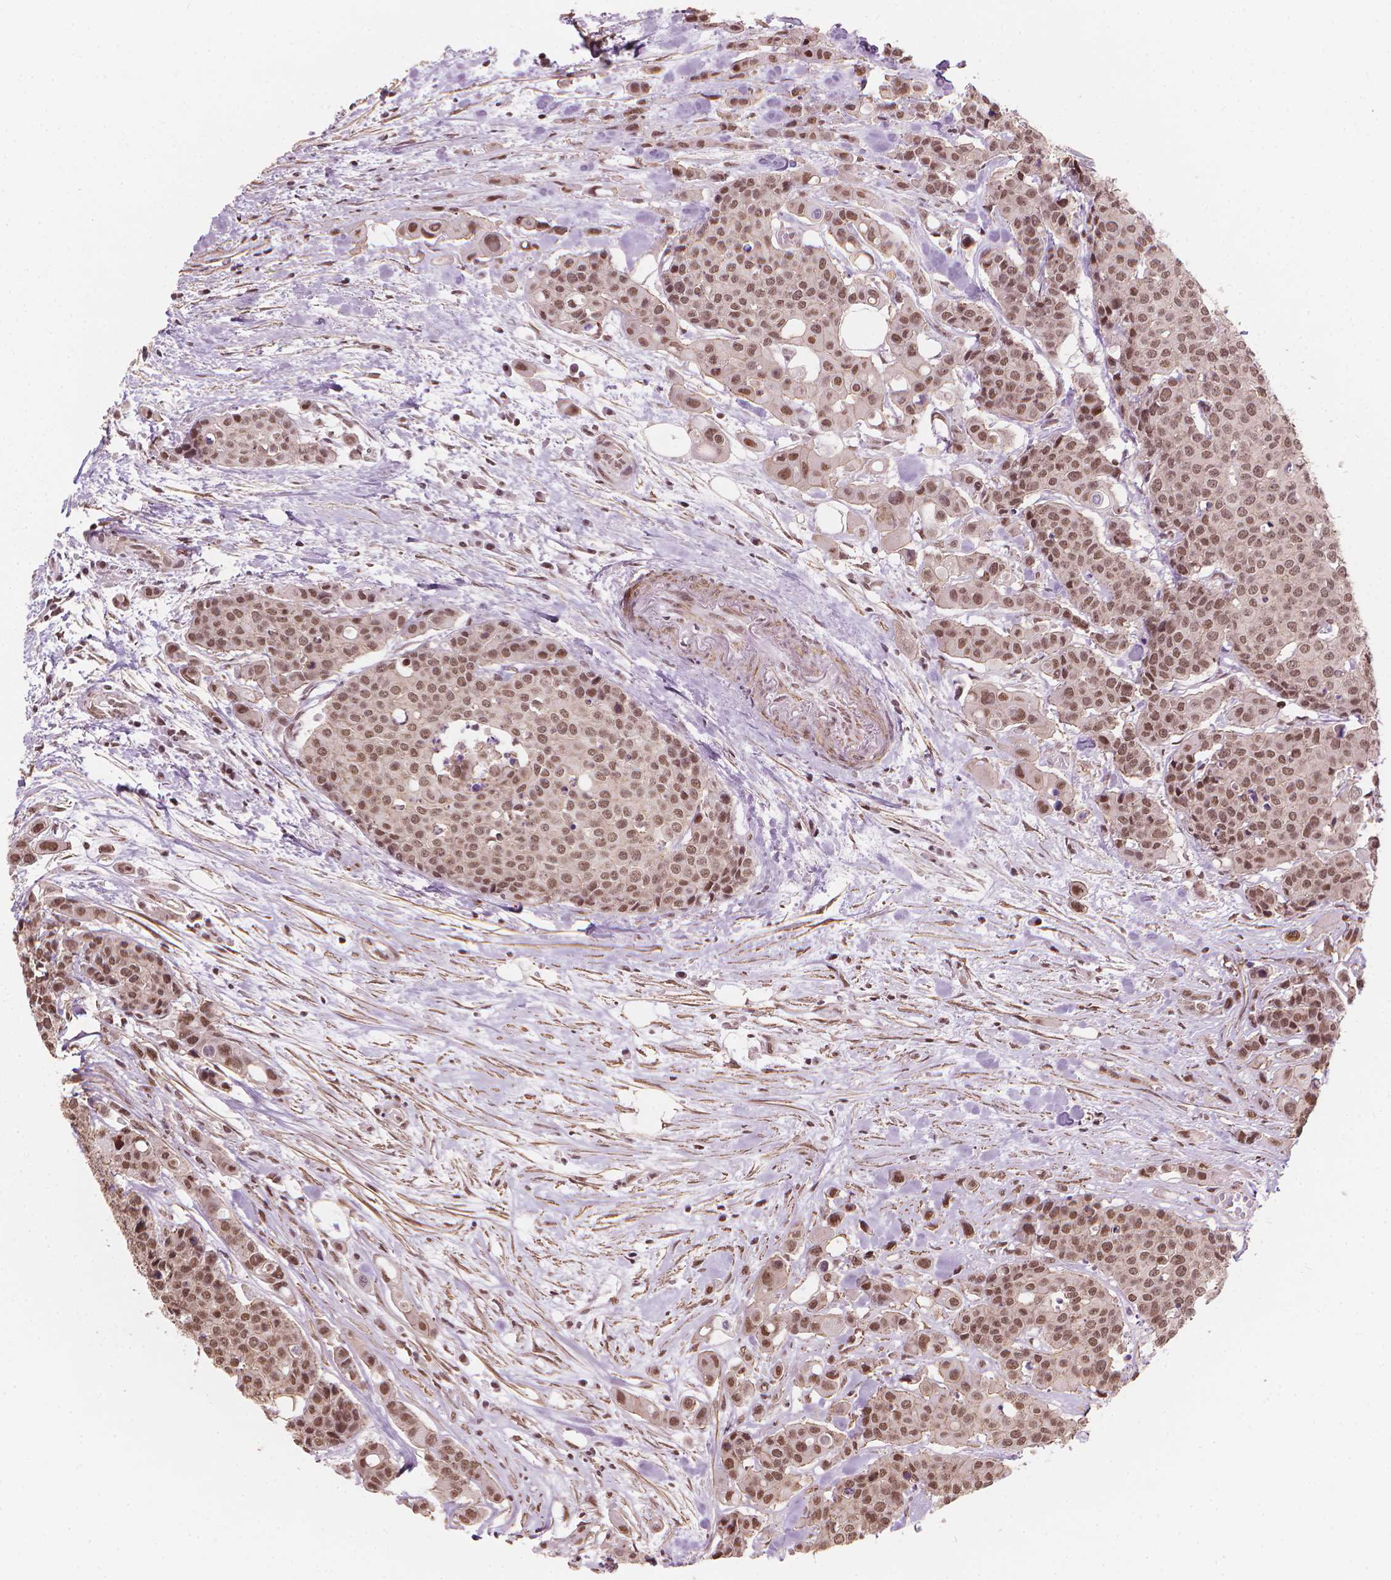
{"staining": {"intensity": "moderate", "quantity": ">75%", "location": "nuclear"}, "tissue": "carcinoid", "cell_type": "Tumor cells", "image_type": "cancer", "snomed": [{"axis": "morphology", "description": "Carcinoid, malignant, NOS"}, {"axis": "topography", "description": "Colon"}], "caption": "IHC staining of carcinoid (malignant), which displays medium levels of moderate nuclear staining in about >75% of tumor cells indicating moderate nuclear protein positivity. The staining was performed using DAB (3,3'-diaminobenzidine) (brown) for protein detection and nuclei were counterstained in hematoxylin (blue).", "gene": "HOXD4", "patient": {"sex": "male", "age": 81}}